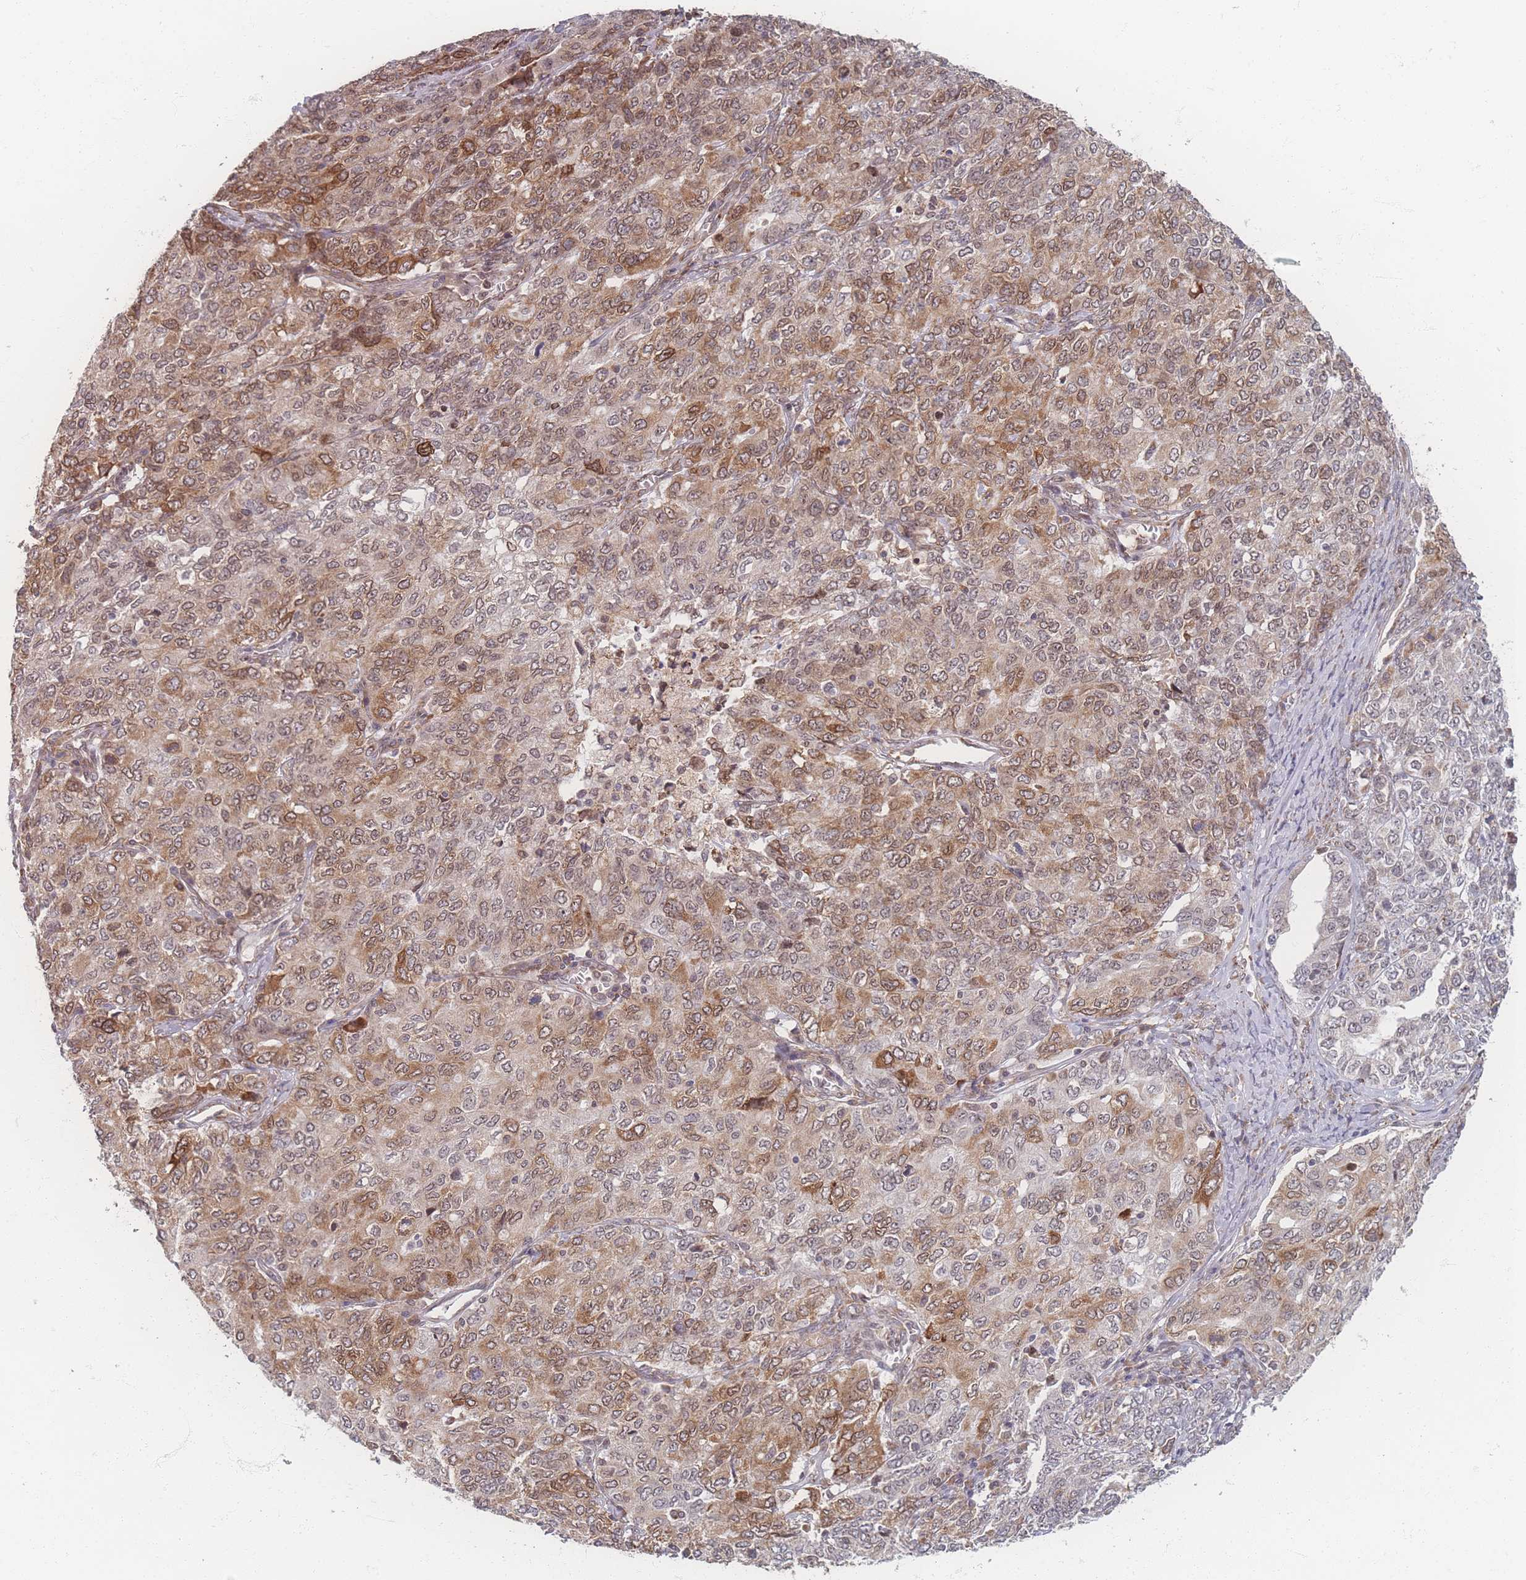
{"staining": {"intensity": "moderate", "quantity": "25%-75%", "location": "cytoplasmic/membranous,nuclear"}, "tissue": "ovarian cancer", "cell_type": "Tumor cells", "image_type": "cancer", "snomed": [{"axis": "morphology", "description": "Carcinoma, endometroid"}, {"axis": "topography", "description": "Ovary"}], "caption": "This is a micrograph of IHC staining of ovarian endometroid carcinoma, which shows moderate expression in the cytoplasmic/membranous and nuclear of tumor cells.", "gene": "ZC3H13", "patient": {"sex": "female", "age": 62}}